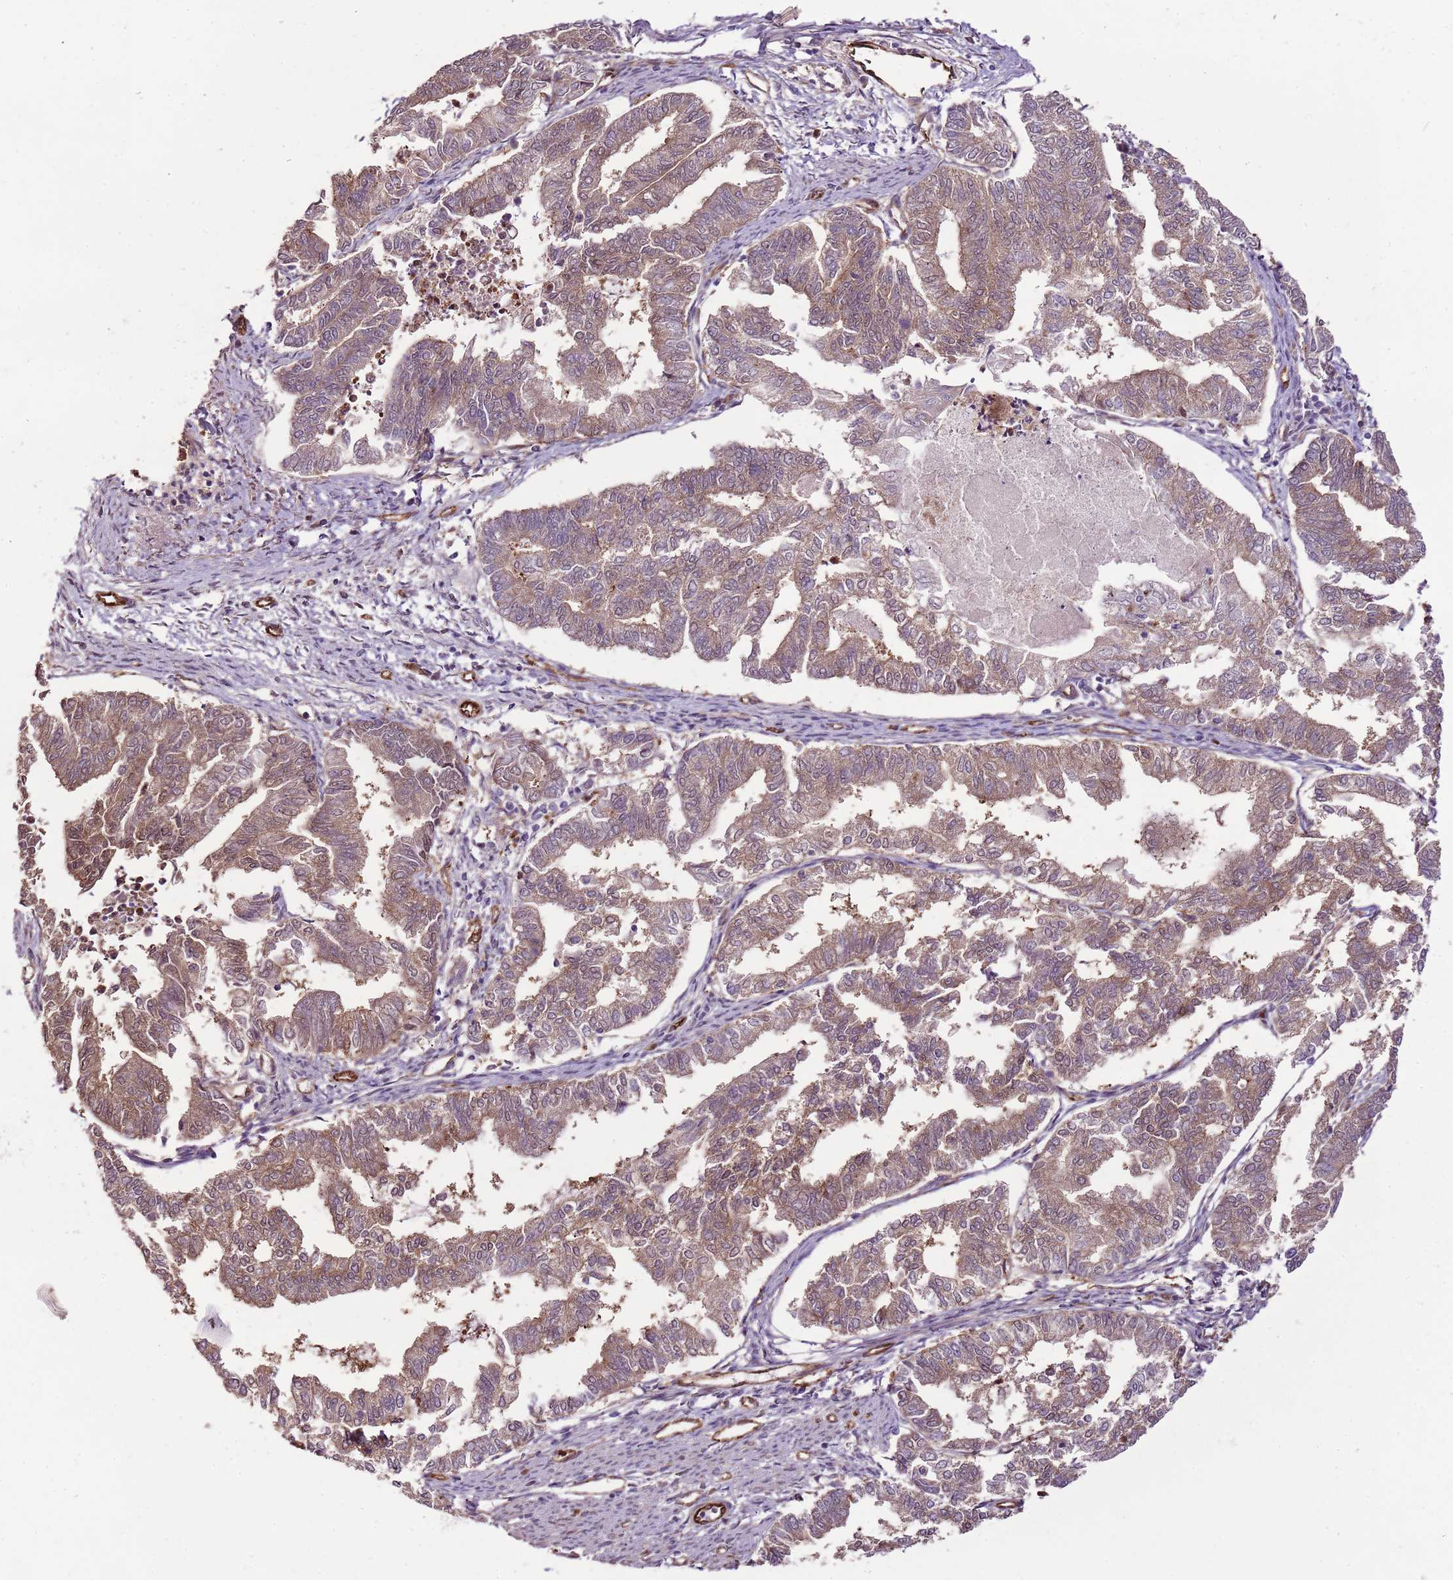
{"staining": {"intensity": "weak", "quantity": ">75%", "location": "cytoplasmic/membranous"}, "tissue": "endometrial cancer", "cell_type": "Tumor cells", "image_type": "cancer", "snomed": [{"axis": "morphology", "description": "Adenocarcinoma, NOS"}, {"axis": "topography", "description": "Endometrium"}], "caption": "DAB immunohistochemical staining of adenocarcinoma (endometrial) exhibits weak cytoplasmic/membranous protein positivity in about >75% of tumor cells.", "gene": "ZNF827", "patient": {"sex": "female", "age": 79}}